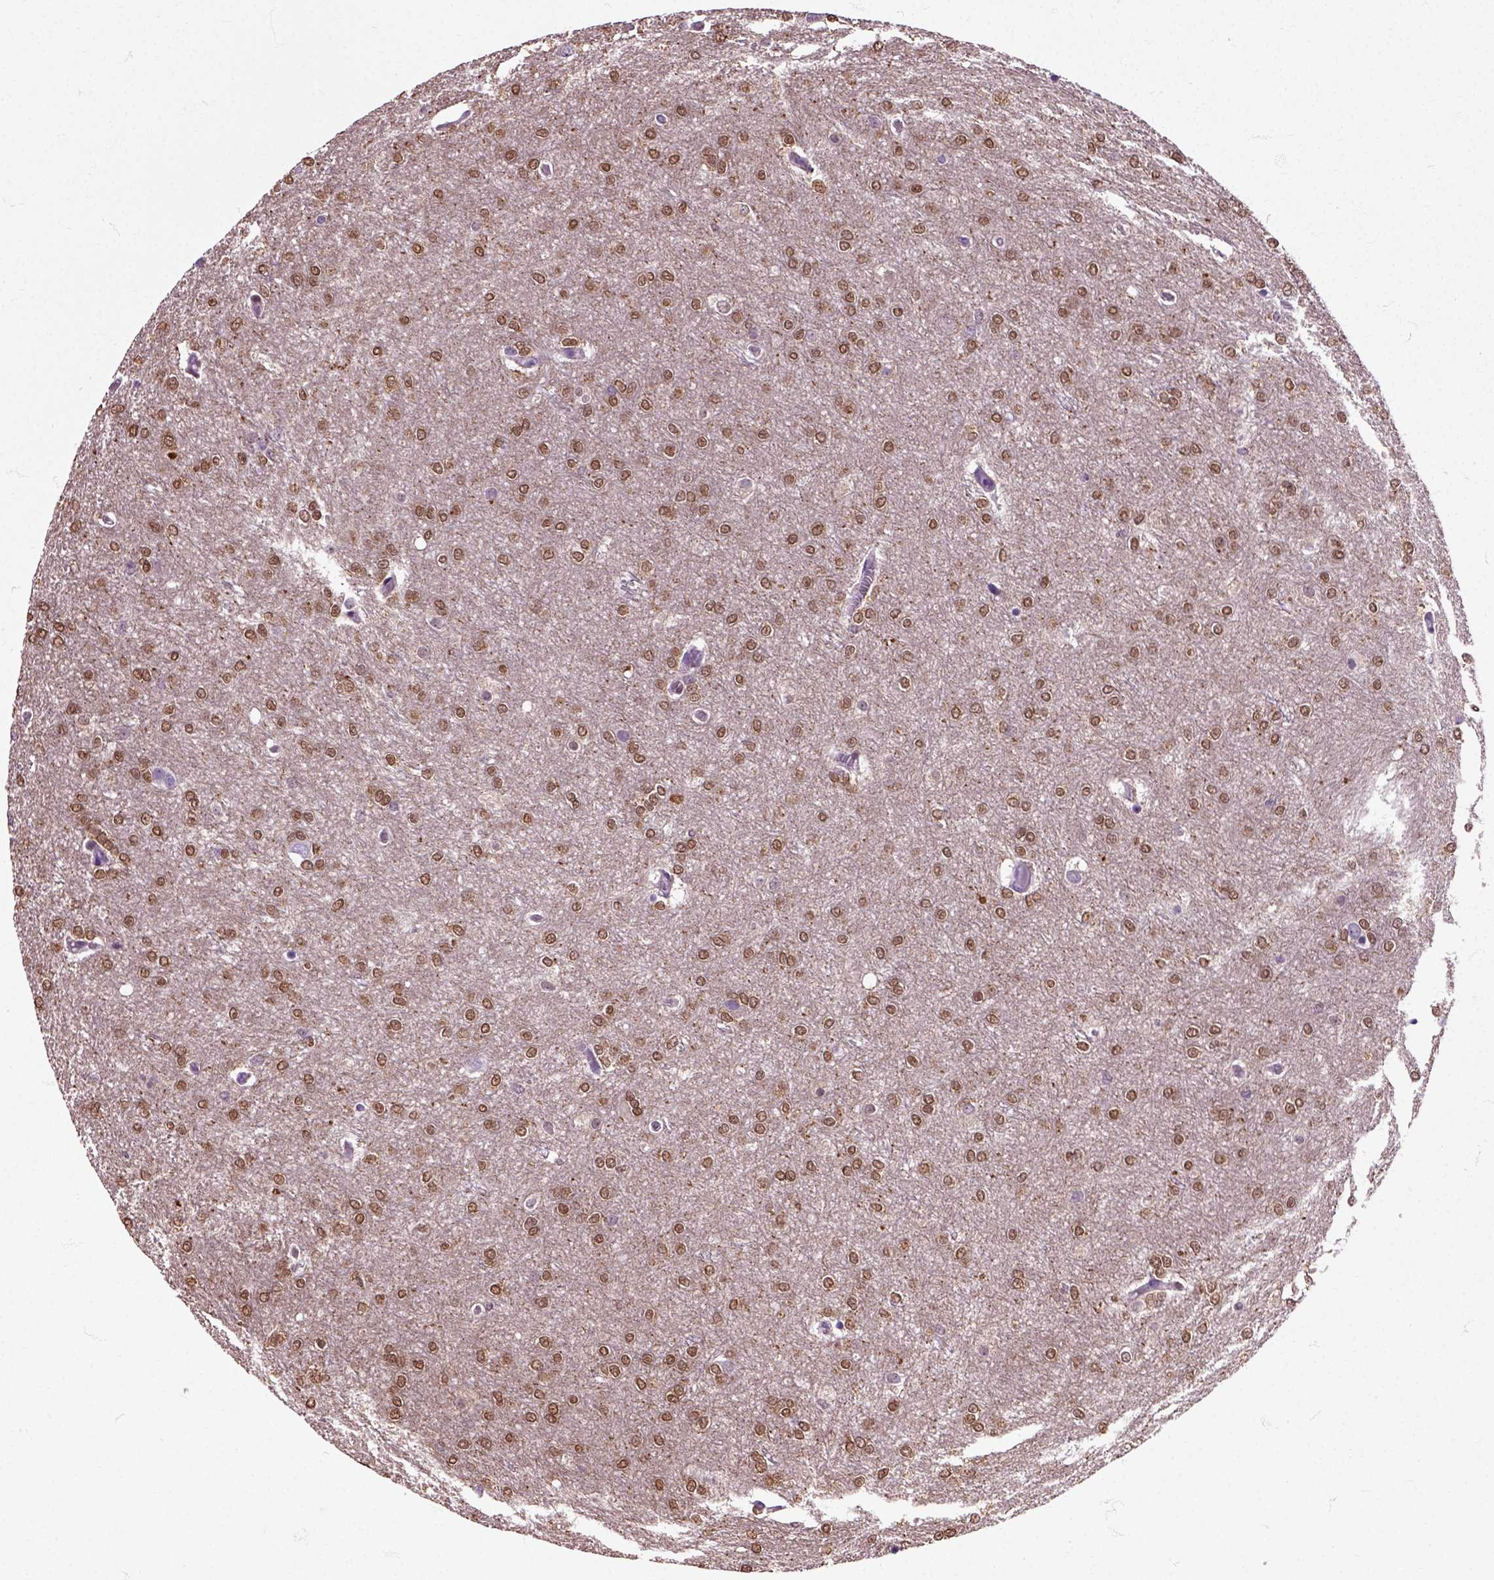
{"staining": {"intensity": "moderate", "quantity": ">75%", "location": "nuclear"}, "tissue": "glioma", "cell_type": "Tumor cells", "image_type": "cancer", "snomed": [{"axis": "morphology", "description": "Glioma, malignant, High grade"}, {"axis": "topography", "description": "Brain"}], "caption": "The micrograph exhibits immunohistochemical staining of malignant glioma (high-grade). There is moderate nuclear staining is seen in about >75% of tumor cells.", "gene": "HSPA2", "patient": {"sex": "female", "age": 61}}